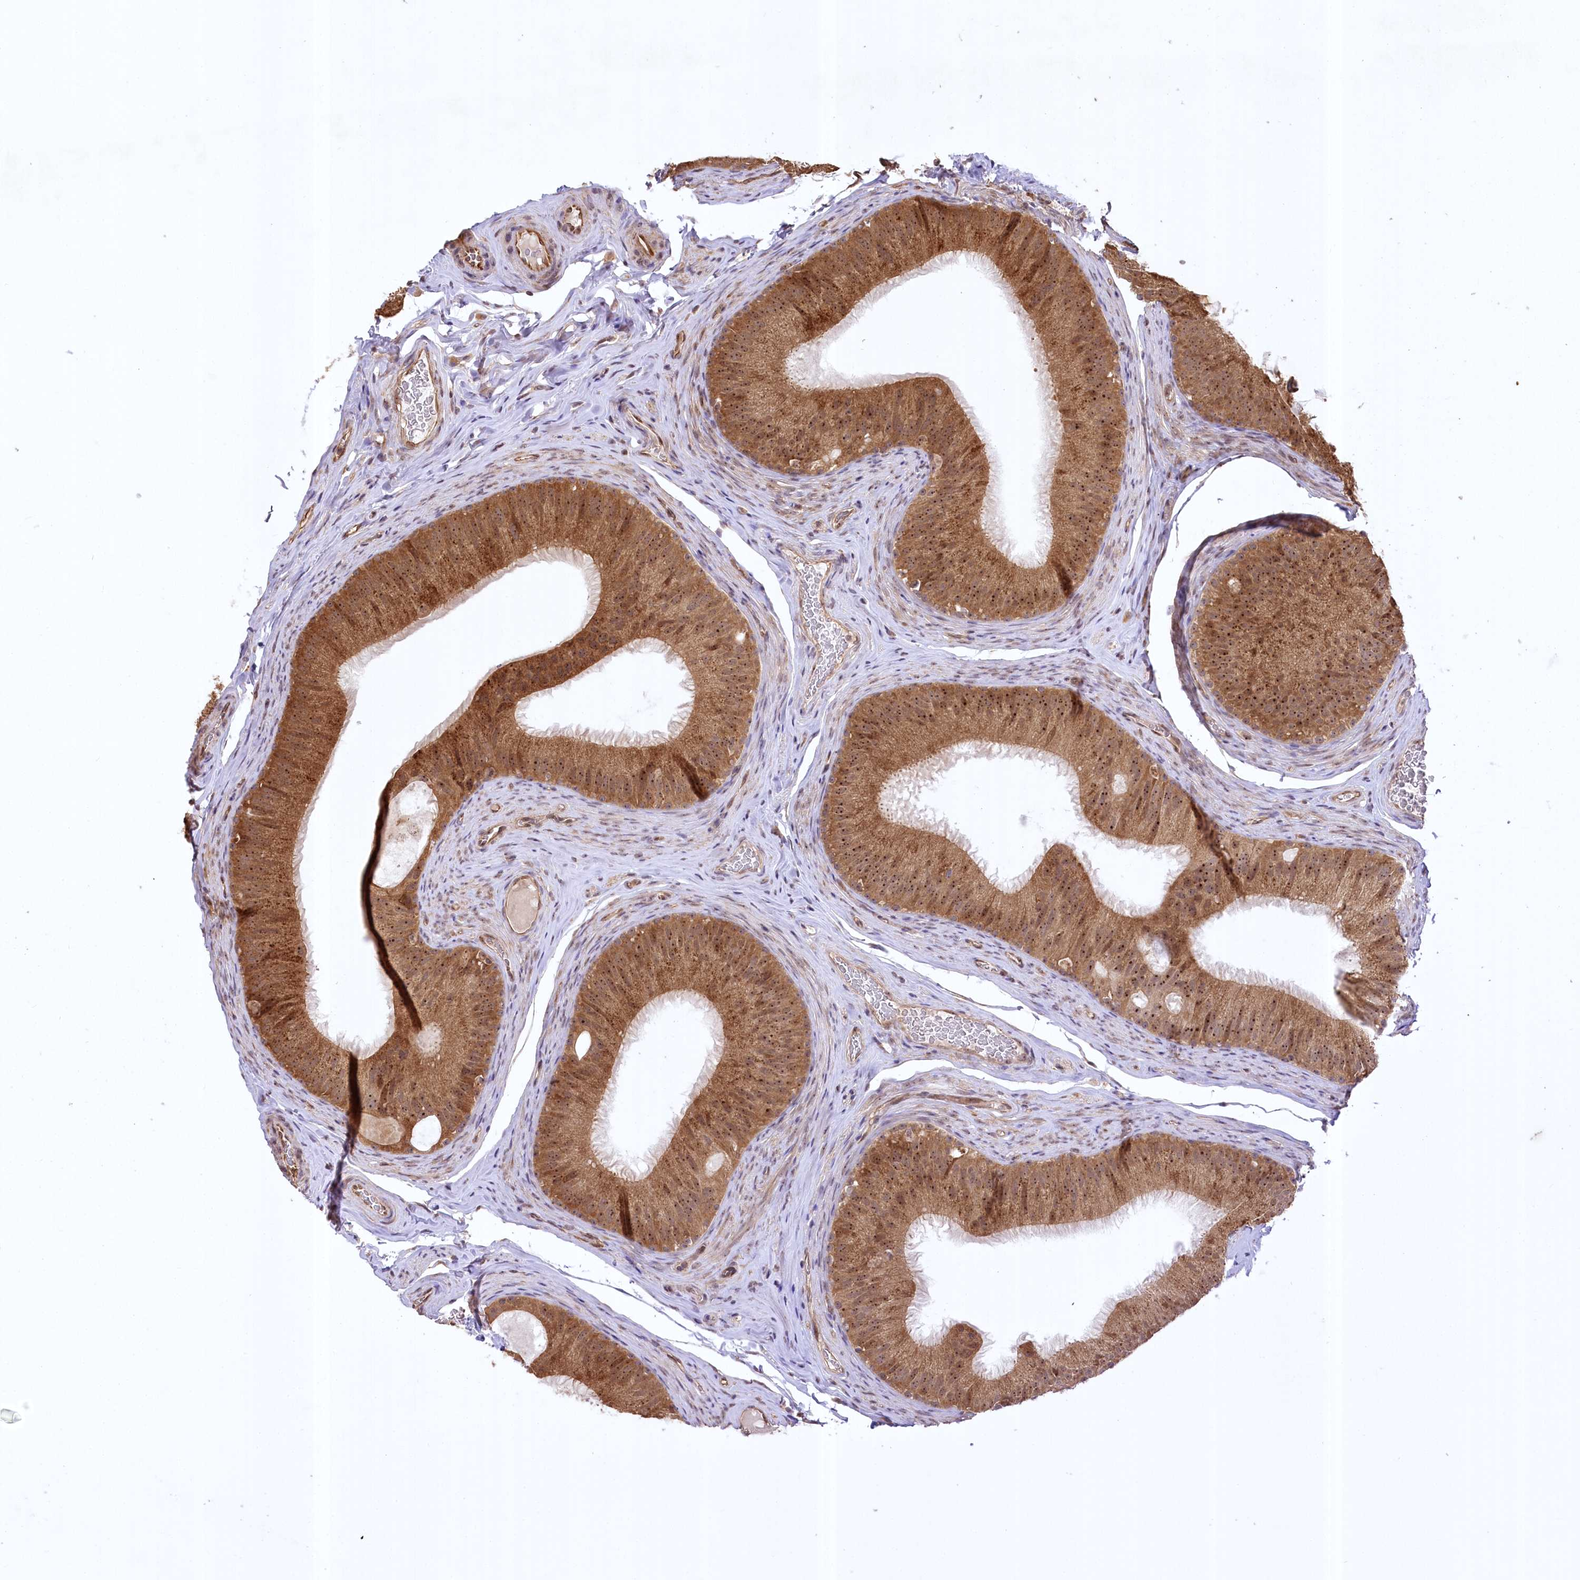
{"staining": {"intensity": "moderate", "quantity": ">75%", "location": "cytoplasmic/membranous,nuclear"}, "tissue": "epididymis", "cell_type": "Glandular cells", "image_type": "normal", "snomed": [{"axis": "morphology", "description": "Normal tissue, NOS"}, {"axis": "topography", "description": "Epididymis"}], "caption": "Glandular cells exhibit medium levels of moderate cytoplasmic/membranous,nuclear positivity in about >75% of cells in normal human epididymis. (DAB IHC, brown staining for protein, blue staining for nuclei).", "gene": "SERGEF", "patient": {"sex": "male", "age": 34}}